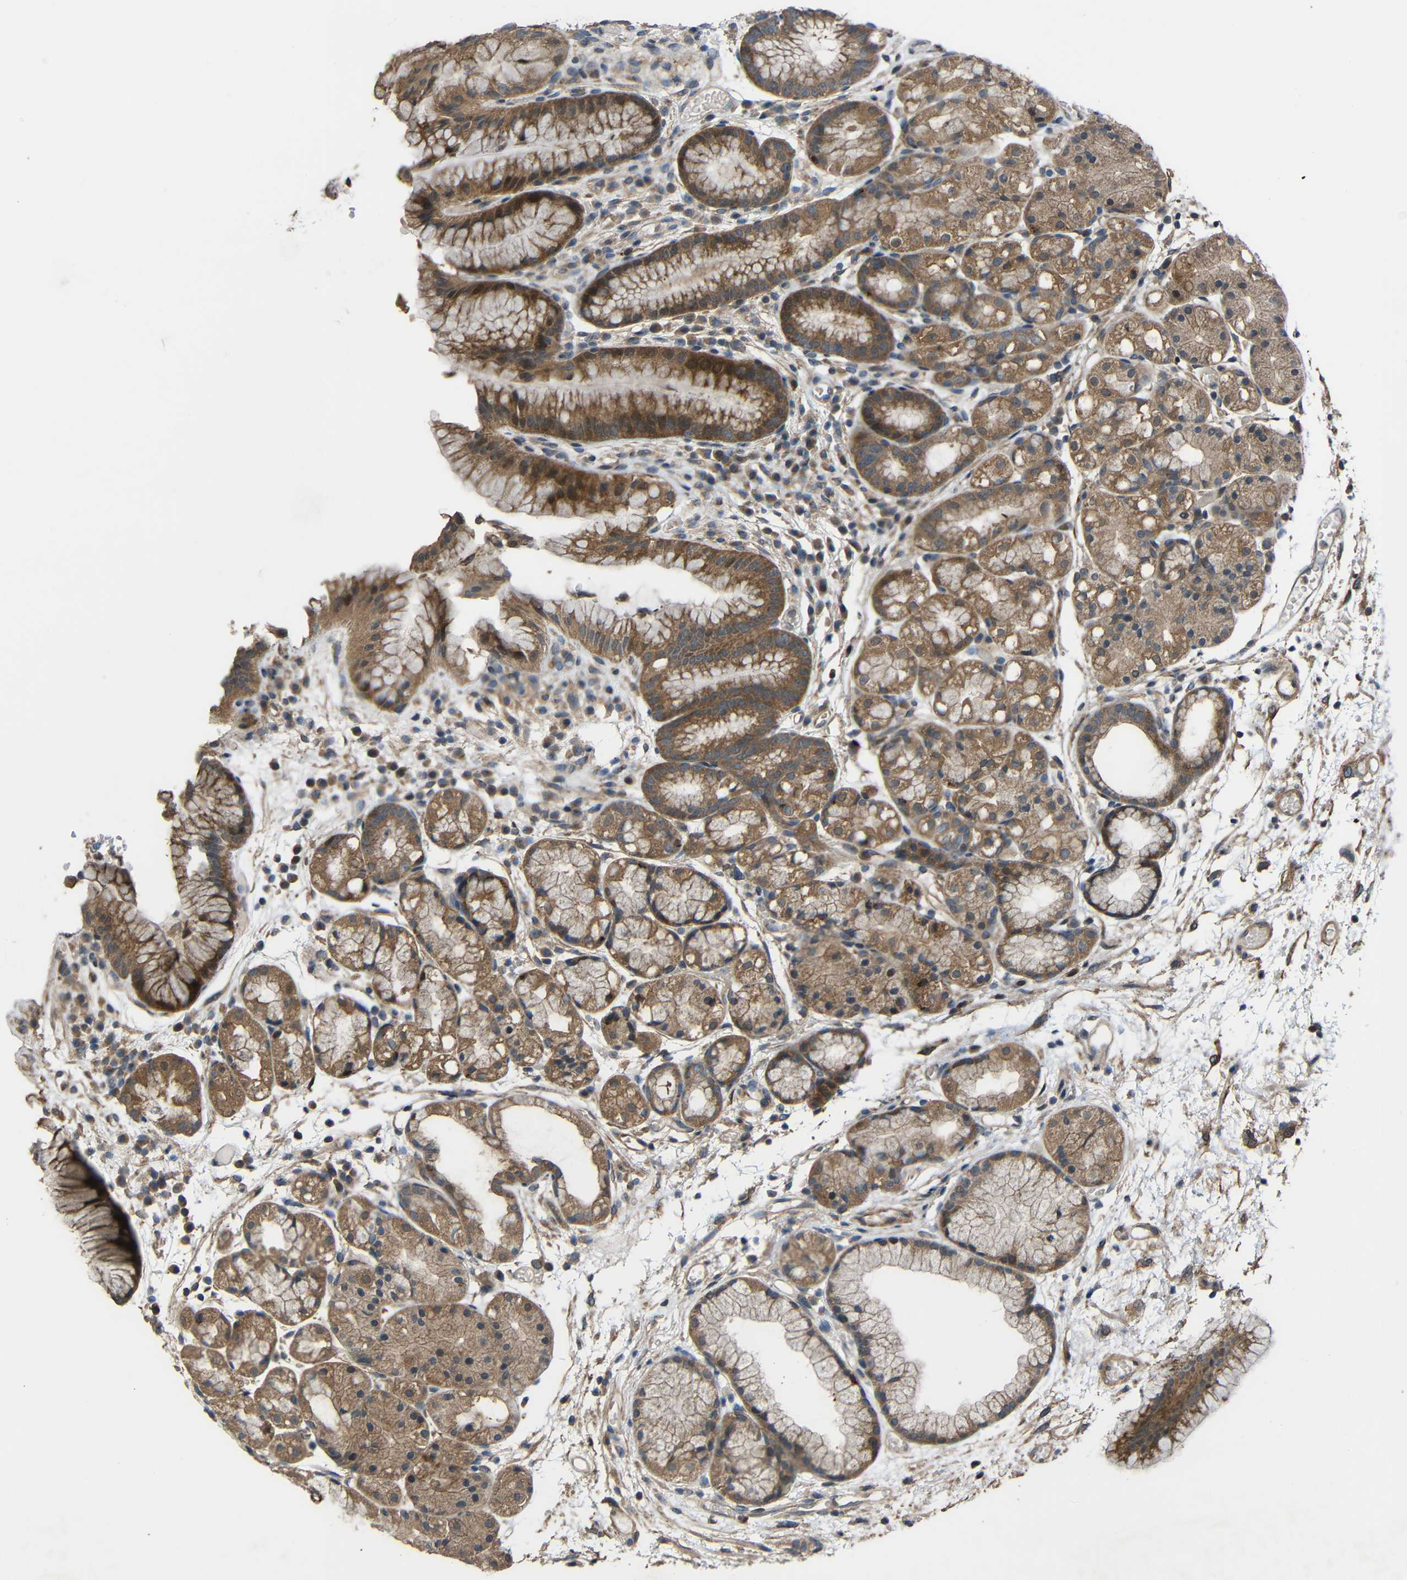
{"staining": {"intensity": "moderate", "quantity": ">75%", "location": "cytoplasmic/membranous"}, "tissue": "stomach", "cell_type": "Glandular cells", "image_type": "normal", "snomed": [{"axis": "morphology", "description": "Normal tissue, NOS"}, {"axis": "topography", "description": "Stomach, upper"}], "caption": "Immunohistochemistry image of normal human stomach stained for a protein (brown), which displays medium levels of moderate cytoplasmic/membranous staining in approximately >75% of glandular cells.", "gene": "CHST9", "patient": {"sex": "male", "age": 72}}